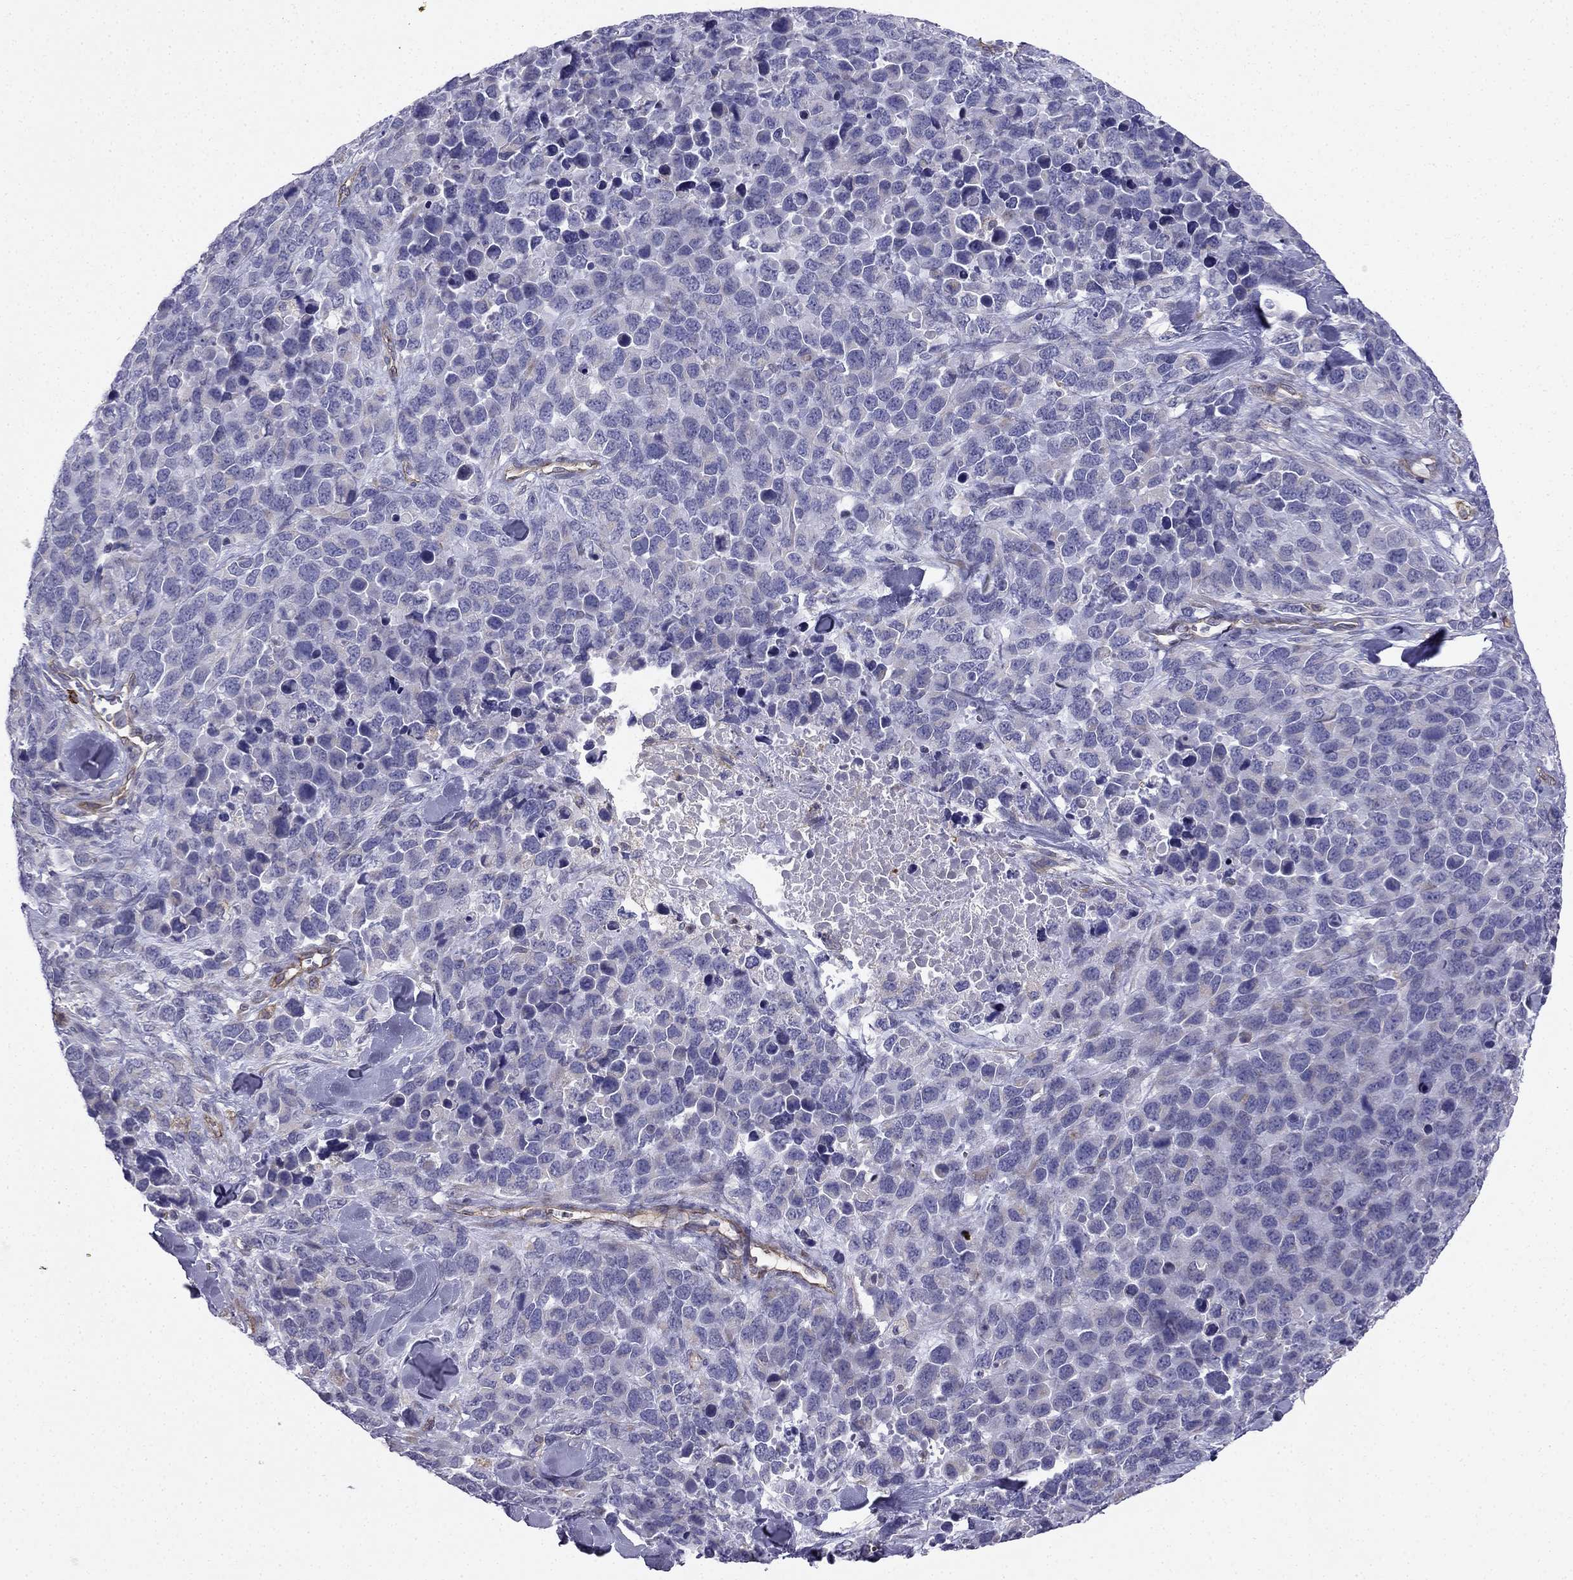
{"staining": {"intensity": "negative", "quantity": "none", "location": "none"}, "tissue": "melanoma", "cell_type": "Tumor cells", "image_type": "cancer", "snomed": [{"axis": "morphology", "description": "Malignant melanoma, Metastatic site"}, {"axis": "topography", "description": "Skin"}], "caption": "An immunohistochemistry (IHC) photomicrograph of melanoma is shown. There is no staining in tumor cells of melanoma. (Immunohistochemistry, brightfield microscopy, high magnification).", "gene": "ENOX1", "patient": {"sex": "male", "age": 84}}